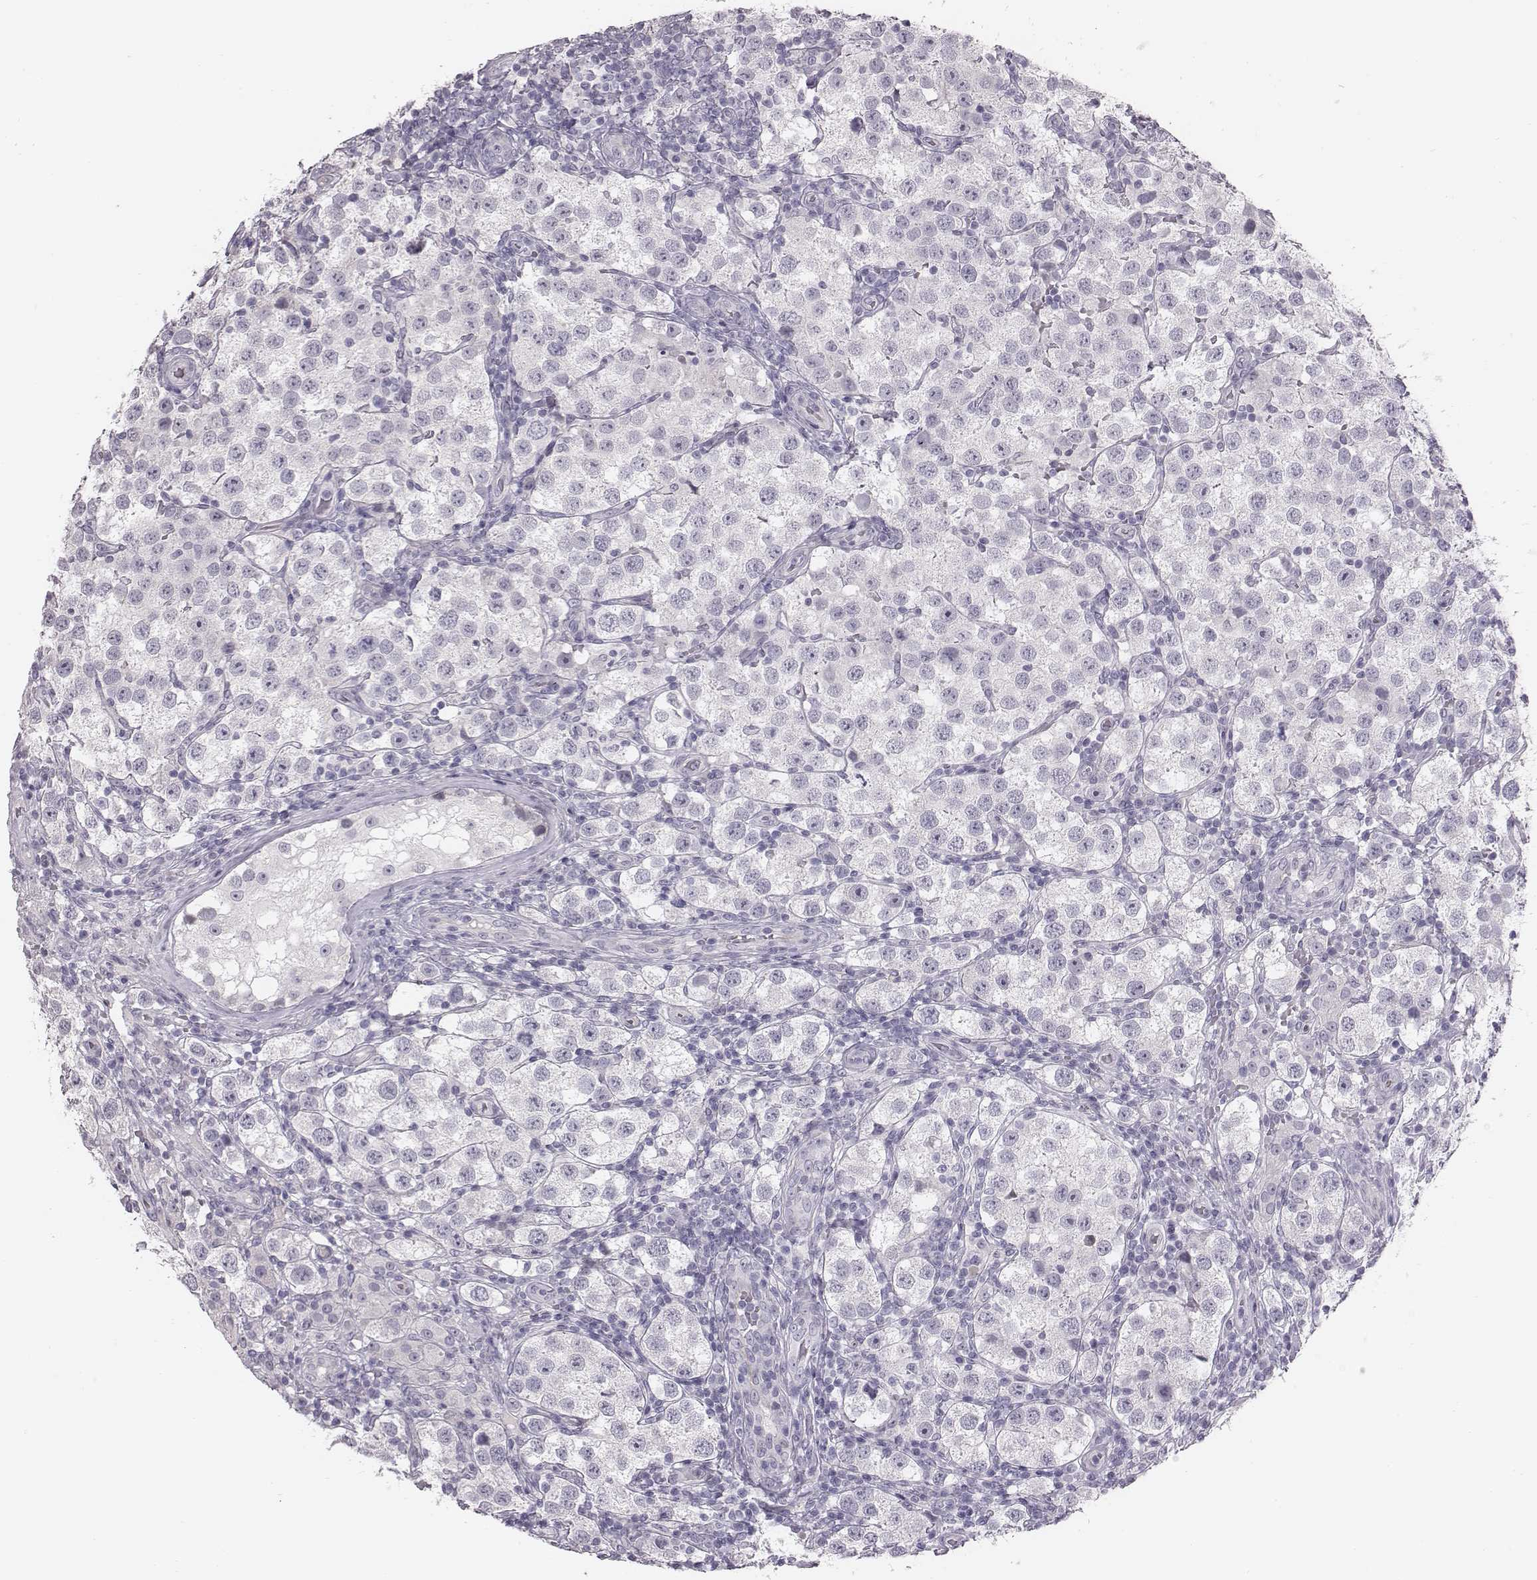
{"staining": {"intensity": "negative", "quantity": "none", "location": "none"}, "tissue": "testis cancer", "cell_type": "Tumor cells", "image_type": "cancer", "snomed": [{"axis": "morphology", "description": "Seminoma, NOS"}, {"axis": "topography", "description": "Testis"}], "caption": "Protein analysis of testis cancer (seminoma) reveals no significant expression in tumor cells. (Stains: DAB (3,3'-diaminobenzidine) IHC with hematoxylin counter stain, Microscopy: brightfield microscopy at high magnification).", "gene": "CACNG4", "patient": {"sex": "male", "age": 37}}